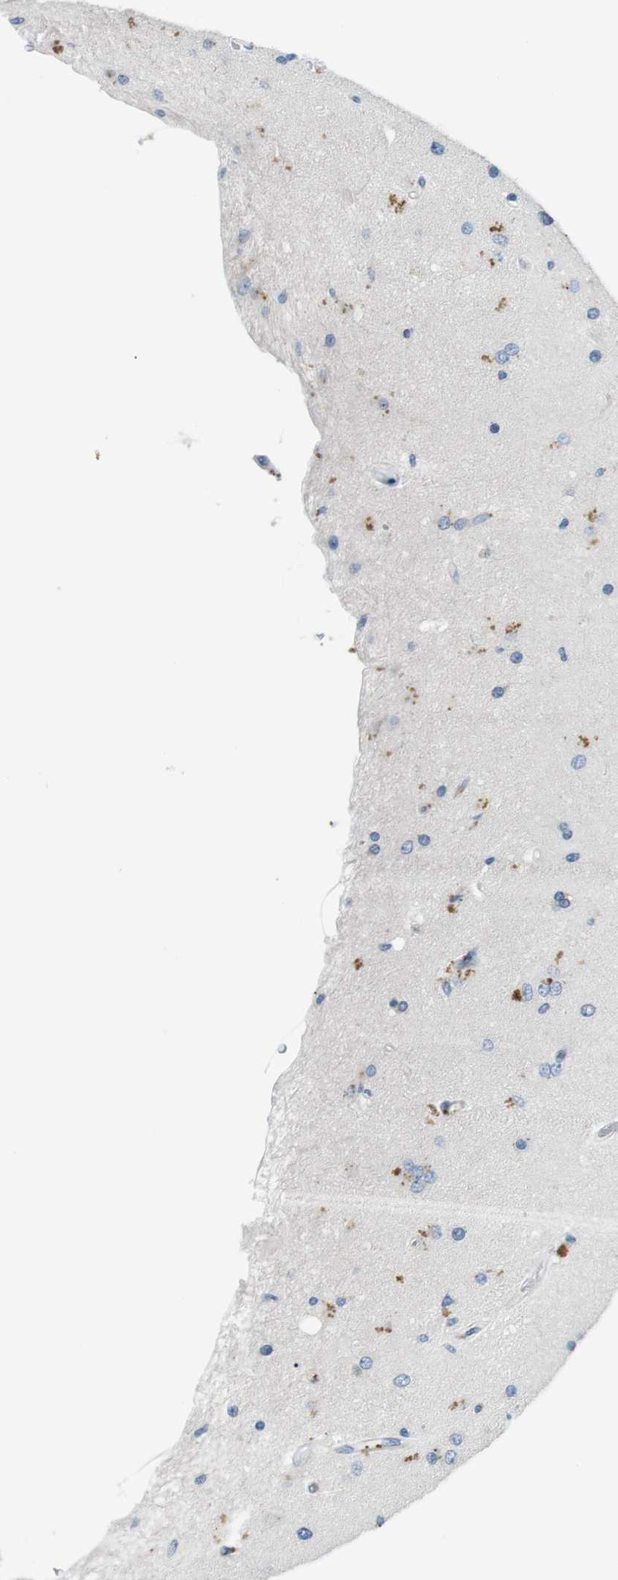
{"staining": {"intensity": "negative", "quantity": "none", "location": "none"}, "tissue": "glioma", "cell_type": "Tumor cells", "image_type": "cancer", "snomed": [{"axis": "morphology", "description": "Normal tissue, NOS"}, {"axis": "morphology", "description": "Glioma, malignant, High grade"}, {"axis": "topography", "description": "Cerebral cortex"}], "caption": "High power microscopy histopathology image of an immunohistochemistry (IHC) photomicrograph of glioma, revealing no significant staining in tumor cells.", "gene": "UNC5CL", "patient": {"sex": "male", "age": 77}}